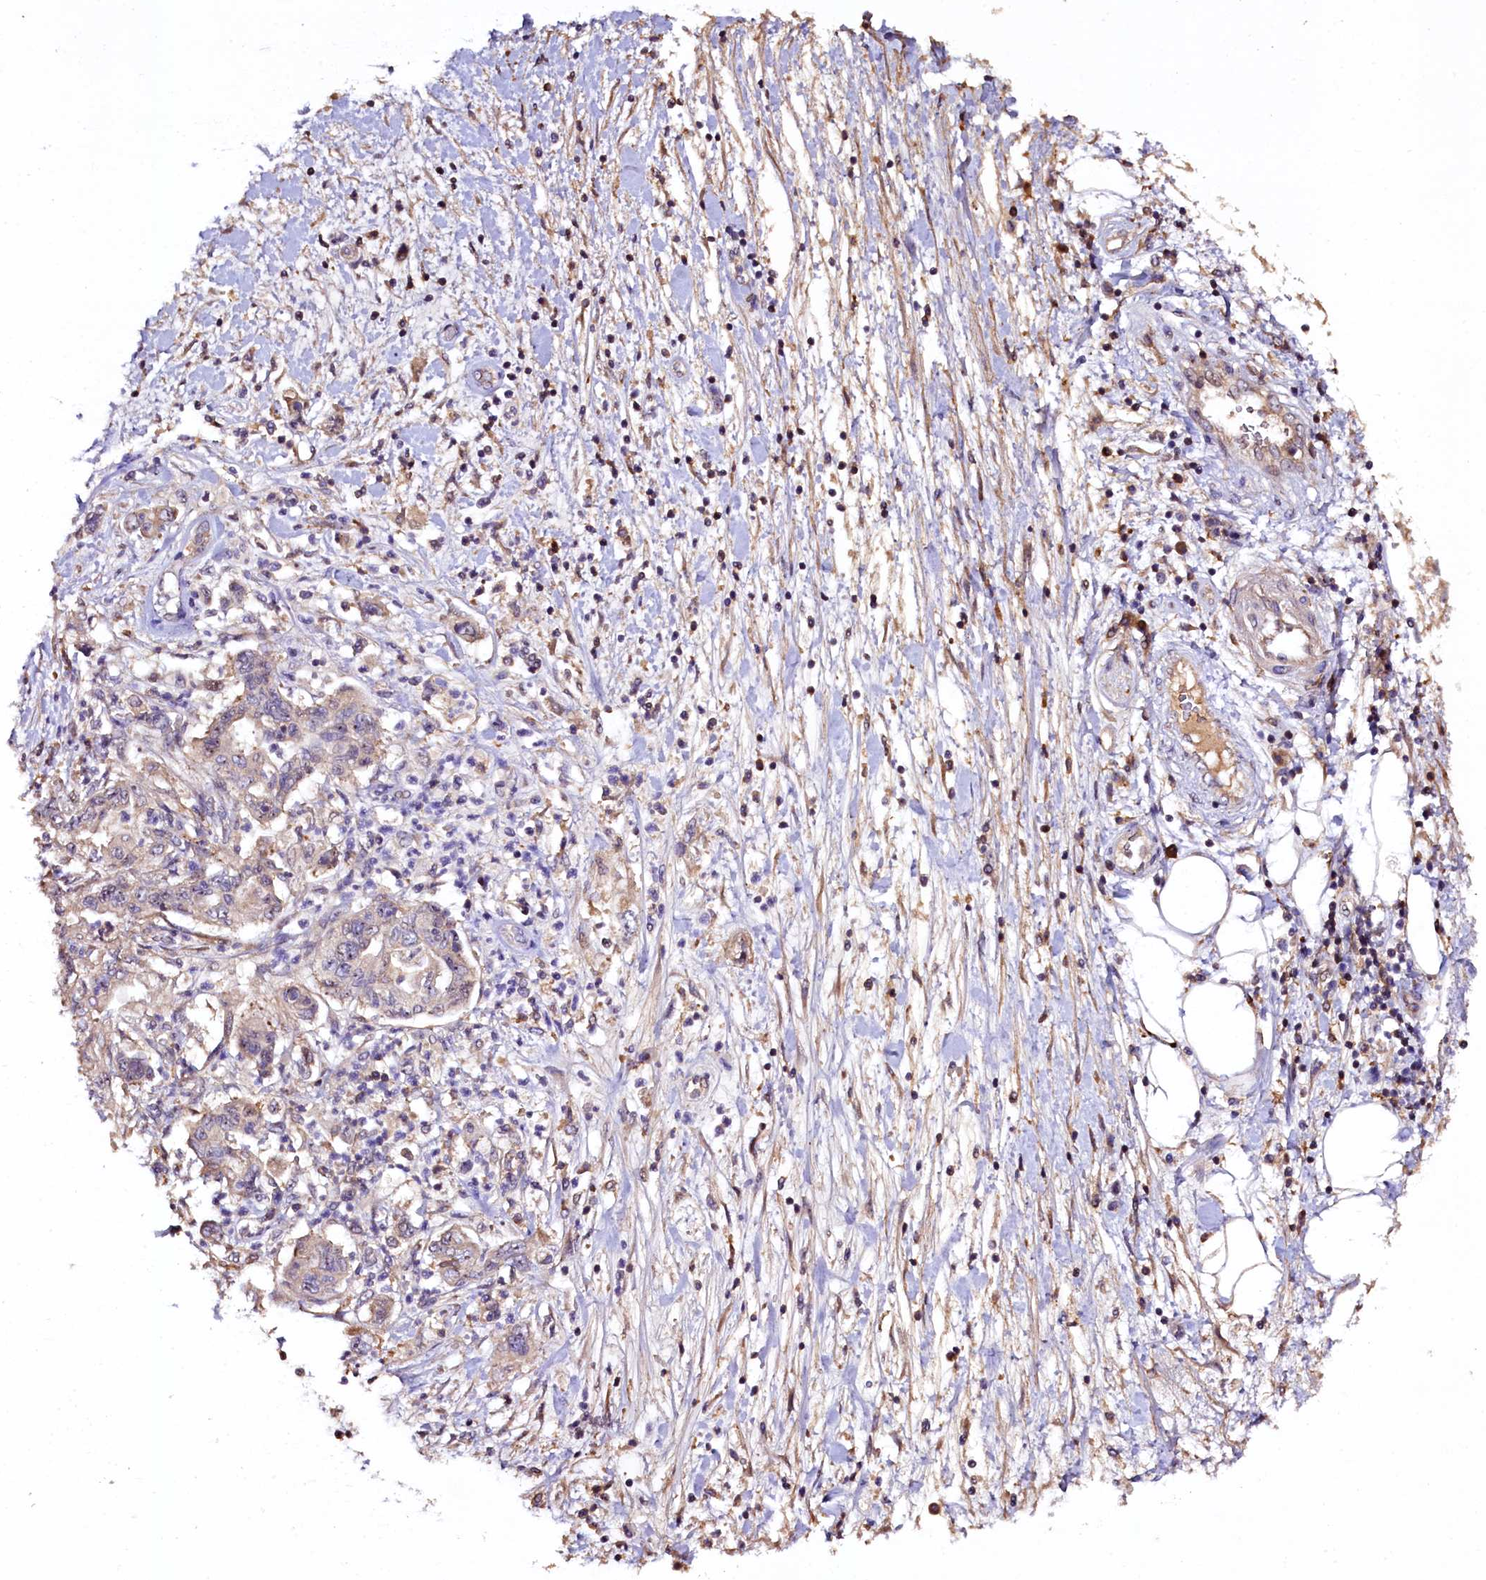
{"staining": {"intensity": "moderate", "quantity": ">75%", "location": "cytoplasmic/membranous"}, "tissue": "pancreatic cancer", "cell_type": "Tumor cells", "image_type": "cancer", "snomed": [{"axis": "morphology", "description": "Adenocarcinoma, NOS"}, {"axis": "topography", "description": "Pancreas"}], "caption": "Immunohistochemistry histopathology image of neoplastic tissue: human pancreatic cancer stained using immunohistochemistry demonstrates medium levels of moderate protein expression localized specifically in the cytoplasmic/membranous of tumor cells, appearing as a cytoplasmic/membranous brown color.", "gene": "PLXNB1", "patient": {"sex": "female", "age": 73}}